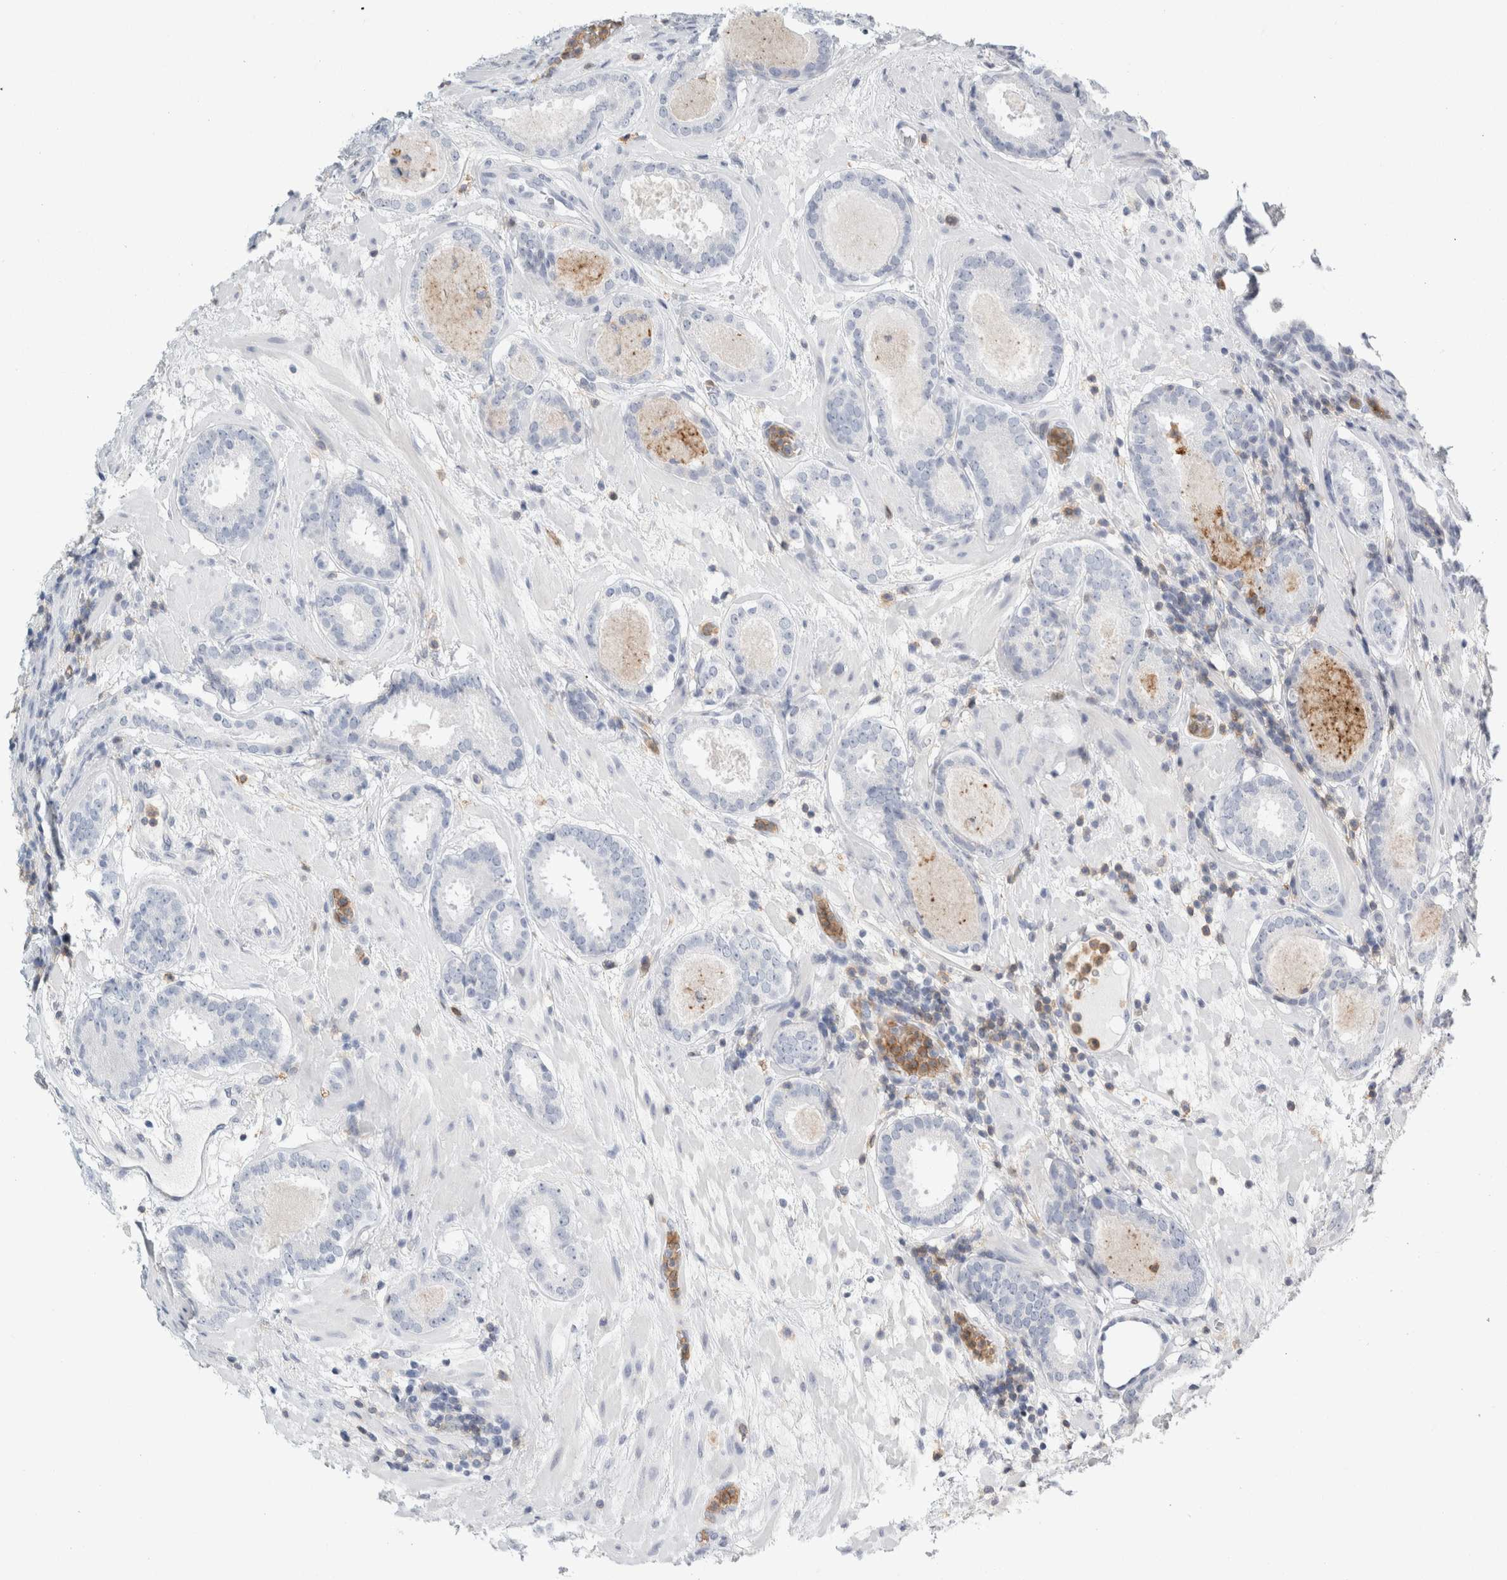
{"staining": {"intensity": "negative", "quantity": "none", "location": "none"}, "tissue": "prostate cancer", "cell_type": "Tumor cells", "image_type": "cancer", "snomed": [{"axis": "morphology", "description": "Adenocarcinoma, Low grade"}, {"axis": "topography", "description": "Prostate"}], "caption": "Prostate cancer stained for a protein using IHC reveals no positivity tumor cells.", "gene": "P2RY2", "patient": {"sex": "male", "age": 69}}